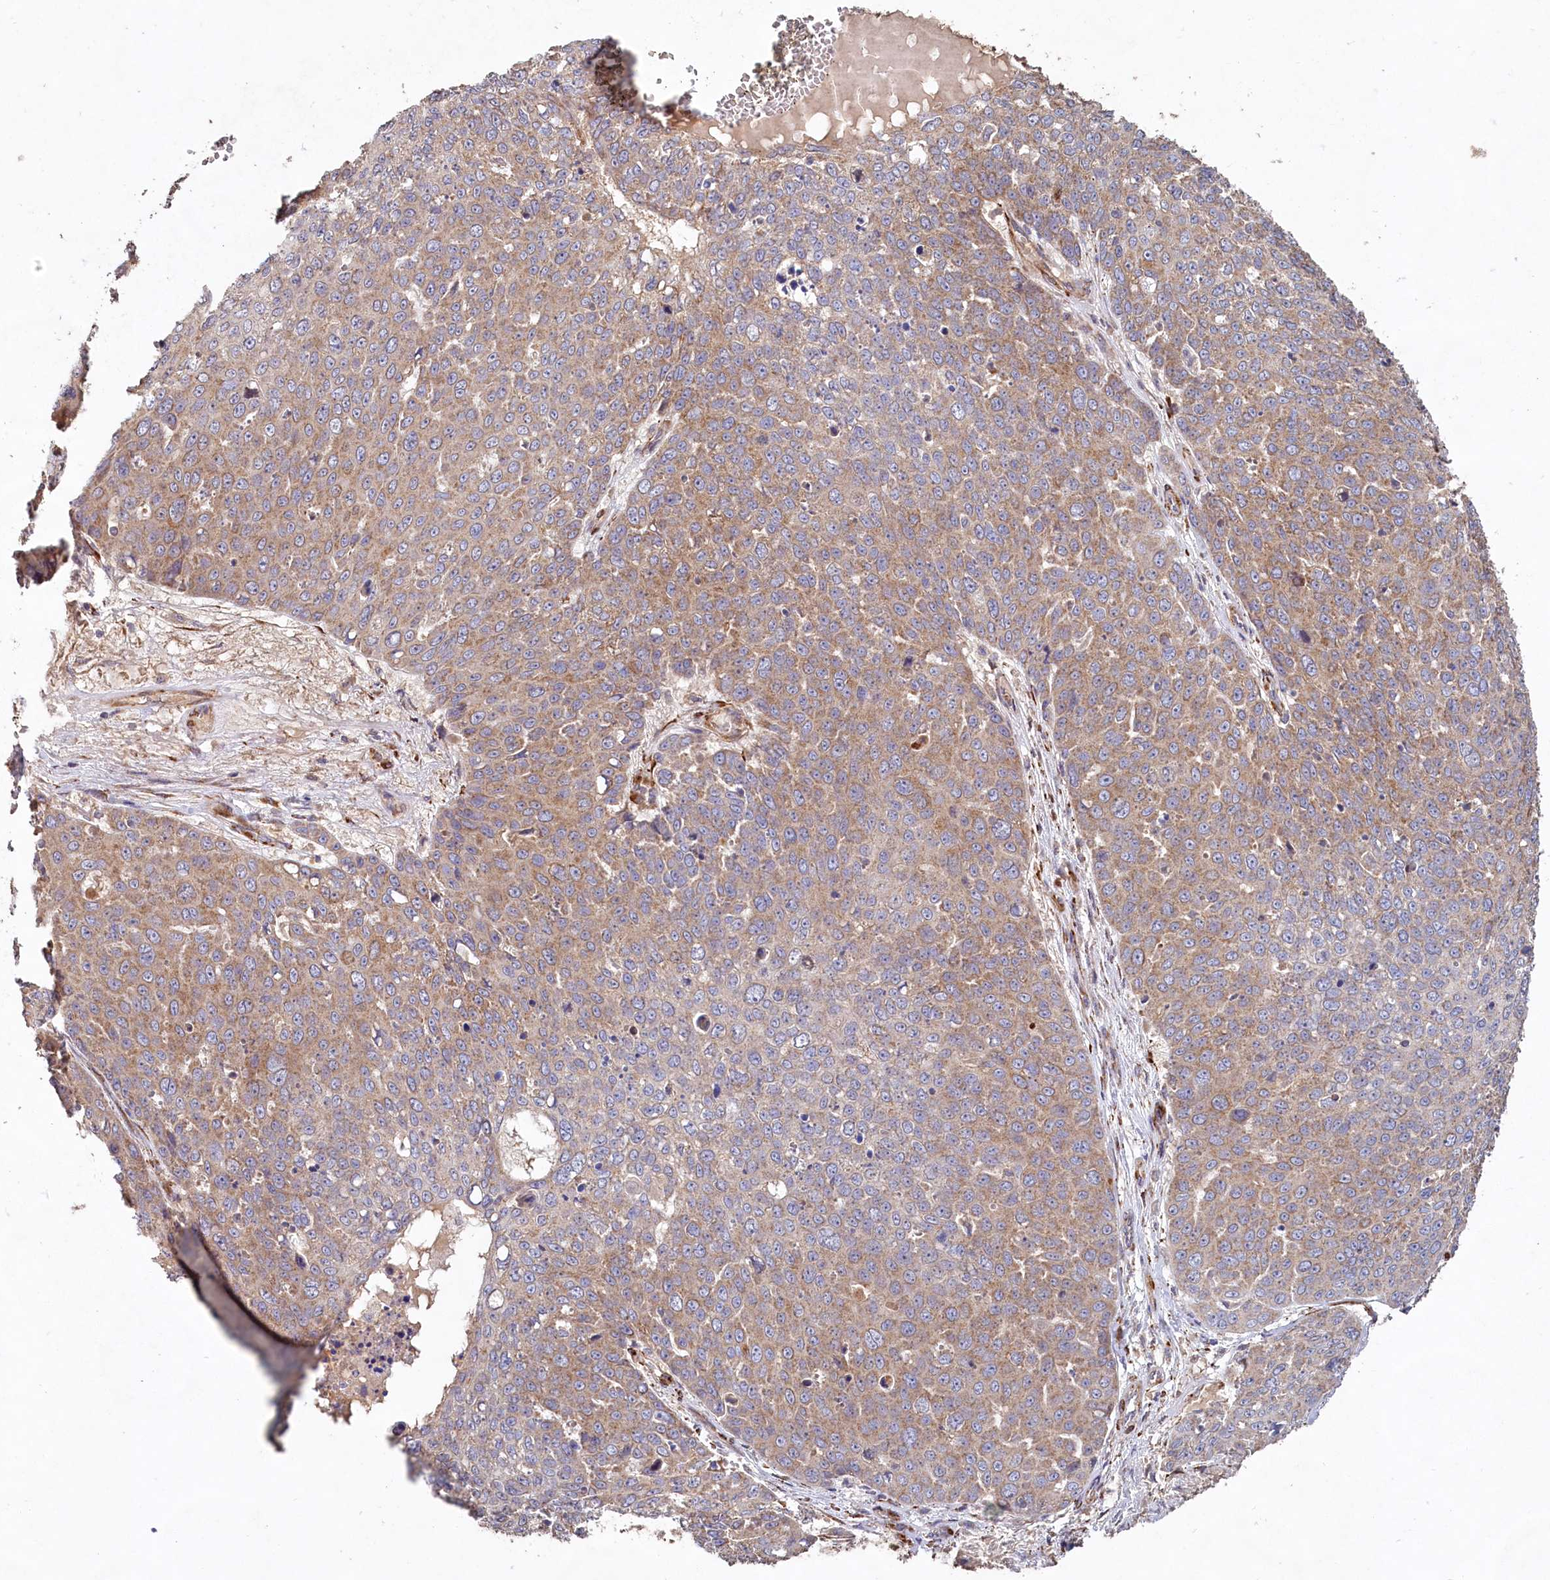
{"staining": {"intensity": "moderate", "quantity": "25%-75%", "location": "cytoplasmic/membranous"}, "tissue": "skin cancer", "cell_type": "Tumor cells", "image_type": "cancer", "snomed": [{"axis": "morphology", "description": "Squamous cell carcinoma, NOS"}, {"axis": "topography", "description": "Skin"}], "caption": "Immunohistochemistry (IHC) of skin cancer displays medium levels of moderate cytoplasmic/membranous staining in about 25%-75% of tumor cells.", "gene": "FUNDC1", "patient": {"sex": "male", "age": 71}}